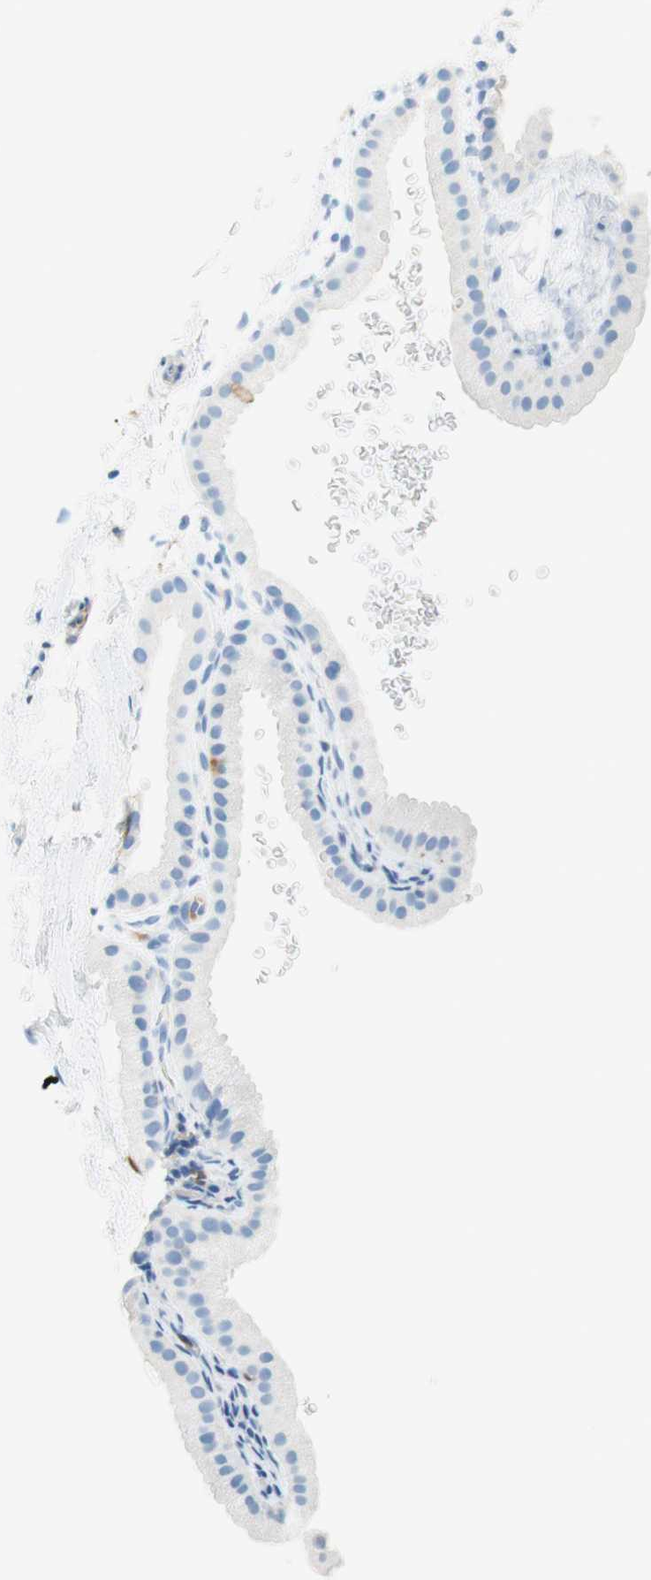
{"staining": {"intensity": "weak", "quantity": "<25%", "location": "cytoplasmic/membranous"}, "tissue": "gallbladder", "cell_type": "Glandular cells", "image_type": "normal", "snomed": [{"axis": "morphology", "description": "Normal tissue, NOS"}, {"axis": "topography", "description": "Gallbladder"}], "caption": "This is an immunohistochemistry image of unremarkable human gallbladder. There is no expression in glandular cells.", "gene": "STMN1", "patient": {"sex": "female", "age": 64}}